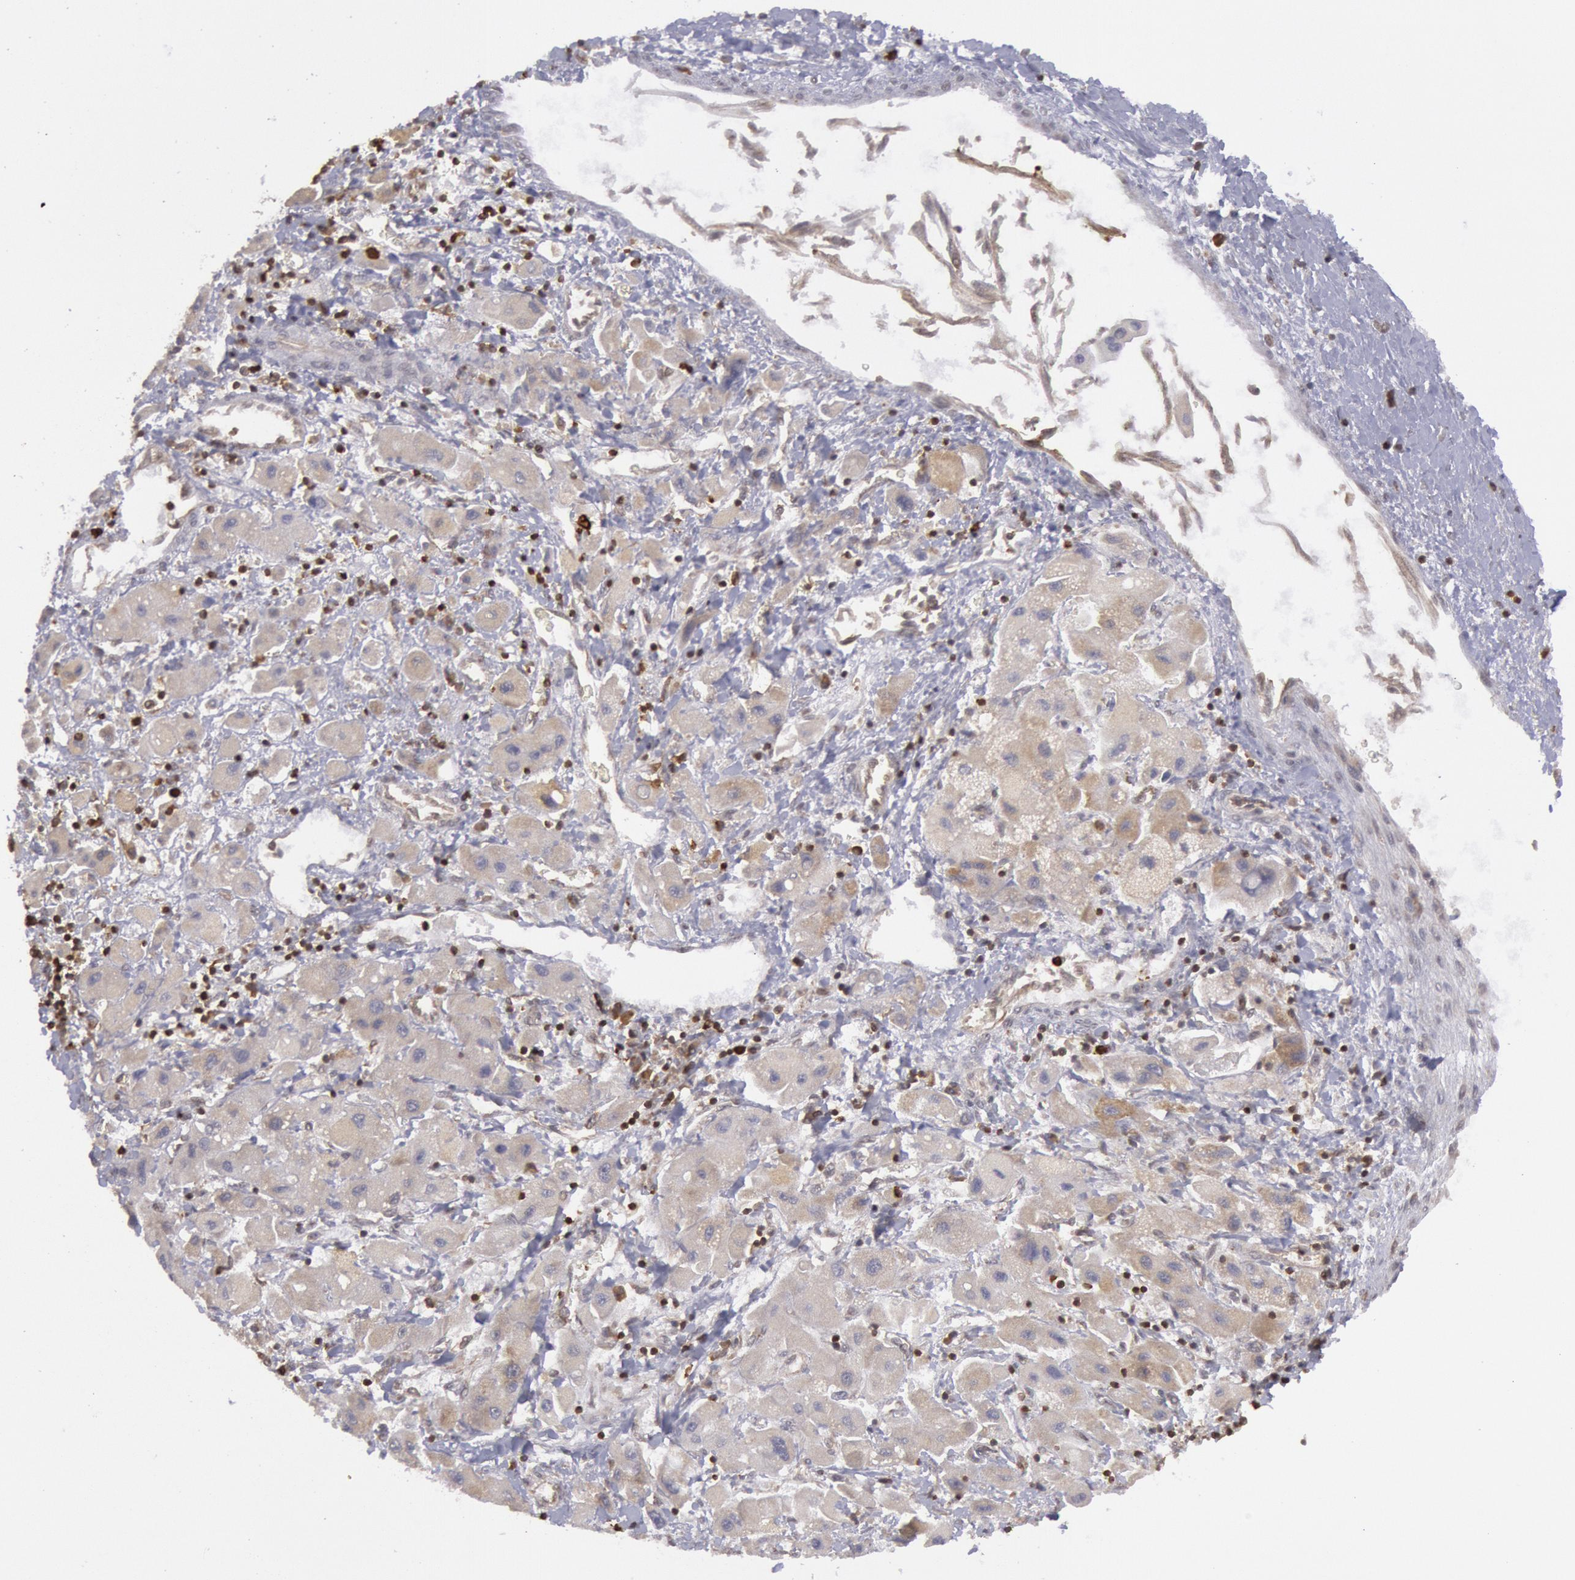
{"staining": {"intensity": "weak", "quantity": ">75%", "location": "cytoplasmic/membranous"}, "tissue": "liver cancer", "cell_type": "Tumor cells", "image_type": "cancer", "snomed": [{"axis": "morphology", "description": "Carcinoma, Hepatocellular, NOS"}, {"axis": "topography", "description": "Liver"}], "caption": "Immunohistochemical staining of human liver cancer reveals low levels of weak cytoplasmic/membranous staining in about >75% of tumor cells. (DAB (3,3'-diaminobenzidine) = brown stain, brightfield microscopy at high magnification).", "gene": "TAP2", "patient": {"sex": "male", "age": 24}}